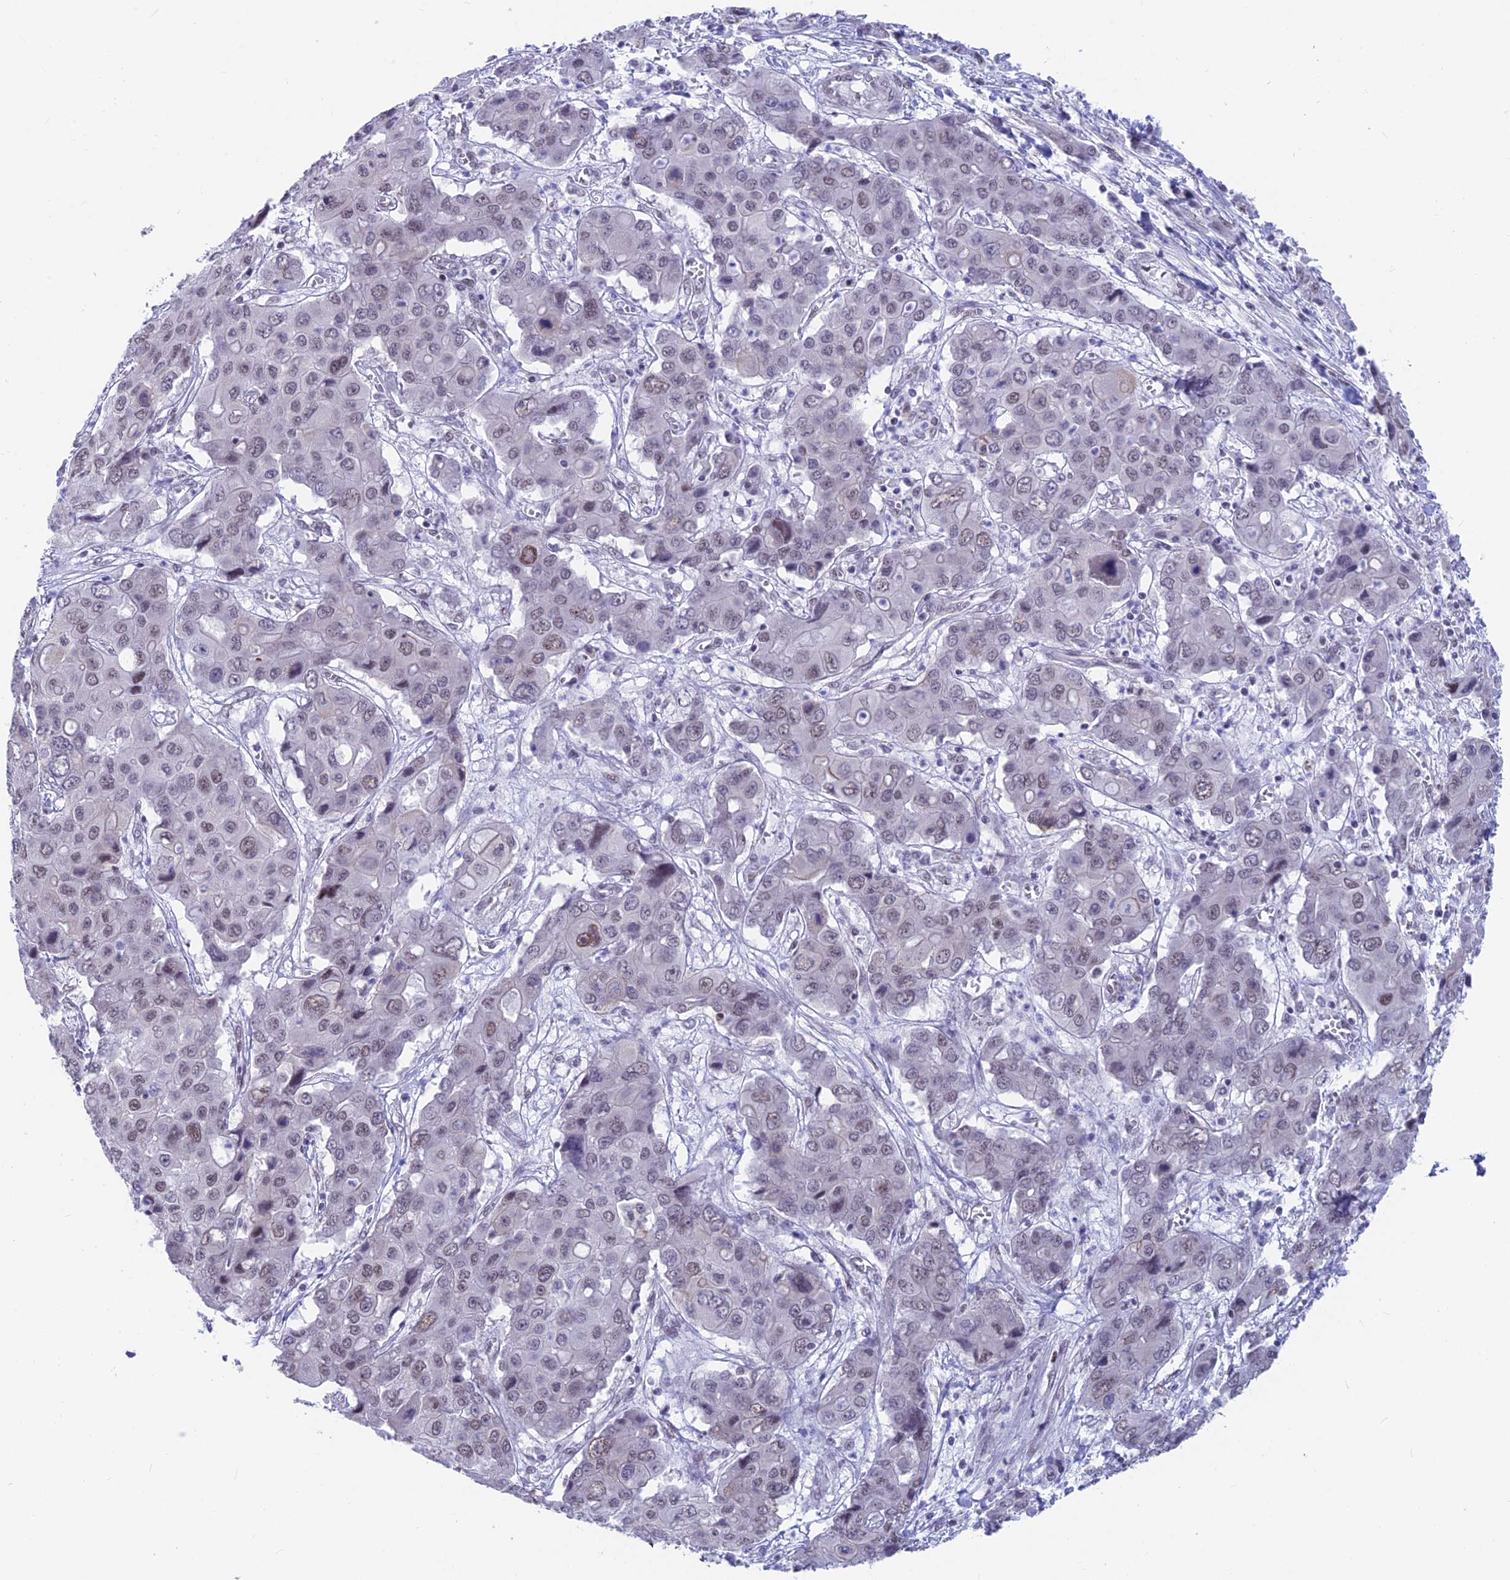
{"staining": {"intensity": "weak", "quantity": "25%-75%", "location": "nuclear"}, "tissue": "liver cancer", "cell_type": "Tumor cells", "image_type": "cancer", "snomed": [{"axis": "morphology", "description": "Cholangiocarcinoma"}, {"axis": "topography", "description": "Liver"}], "caption": "Human liver cancer stained with a brown dye shows weak nuclear positive expression in approximately 25%-75% of tumor cells.", "gene": "SRSF5", "patient": {"sex": "male", "age": 67}}